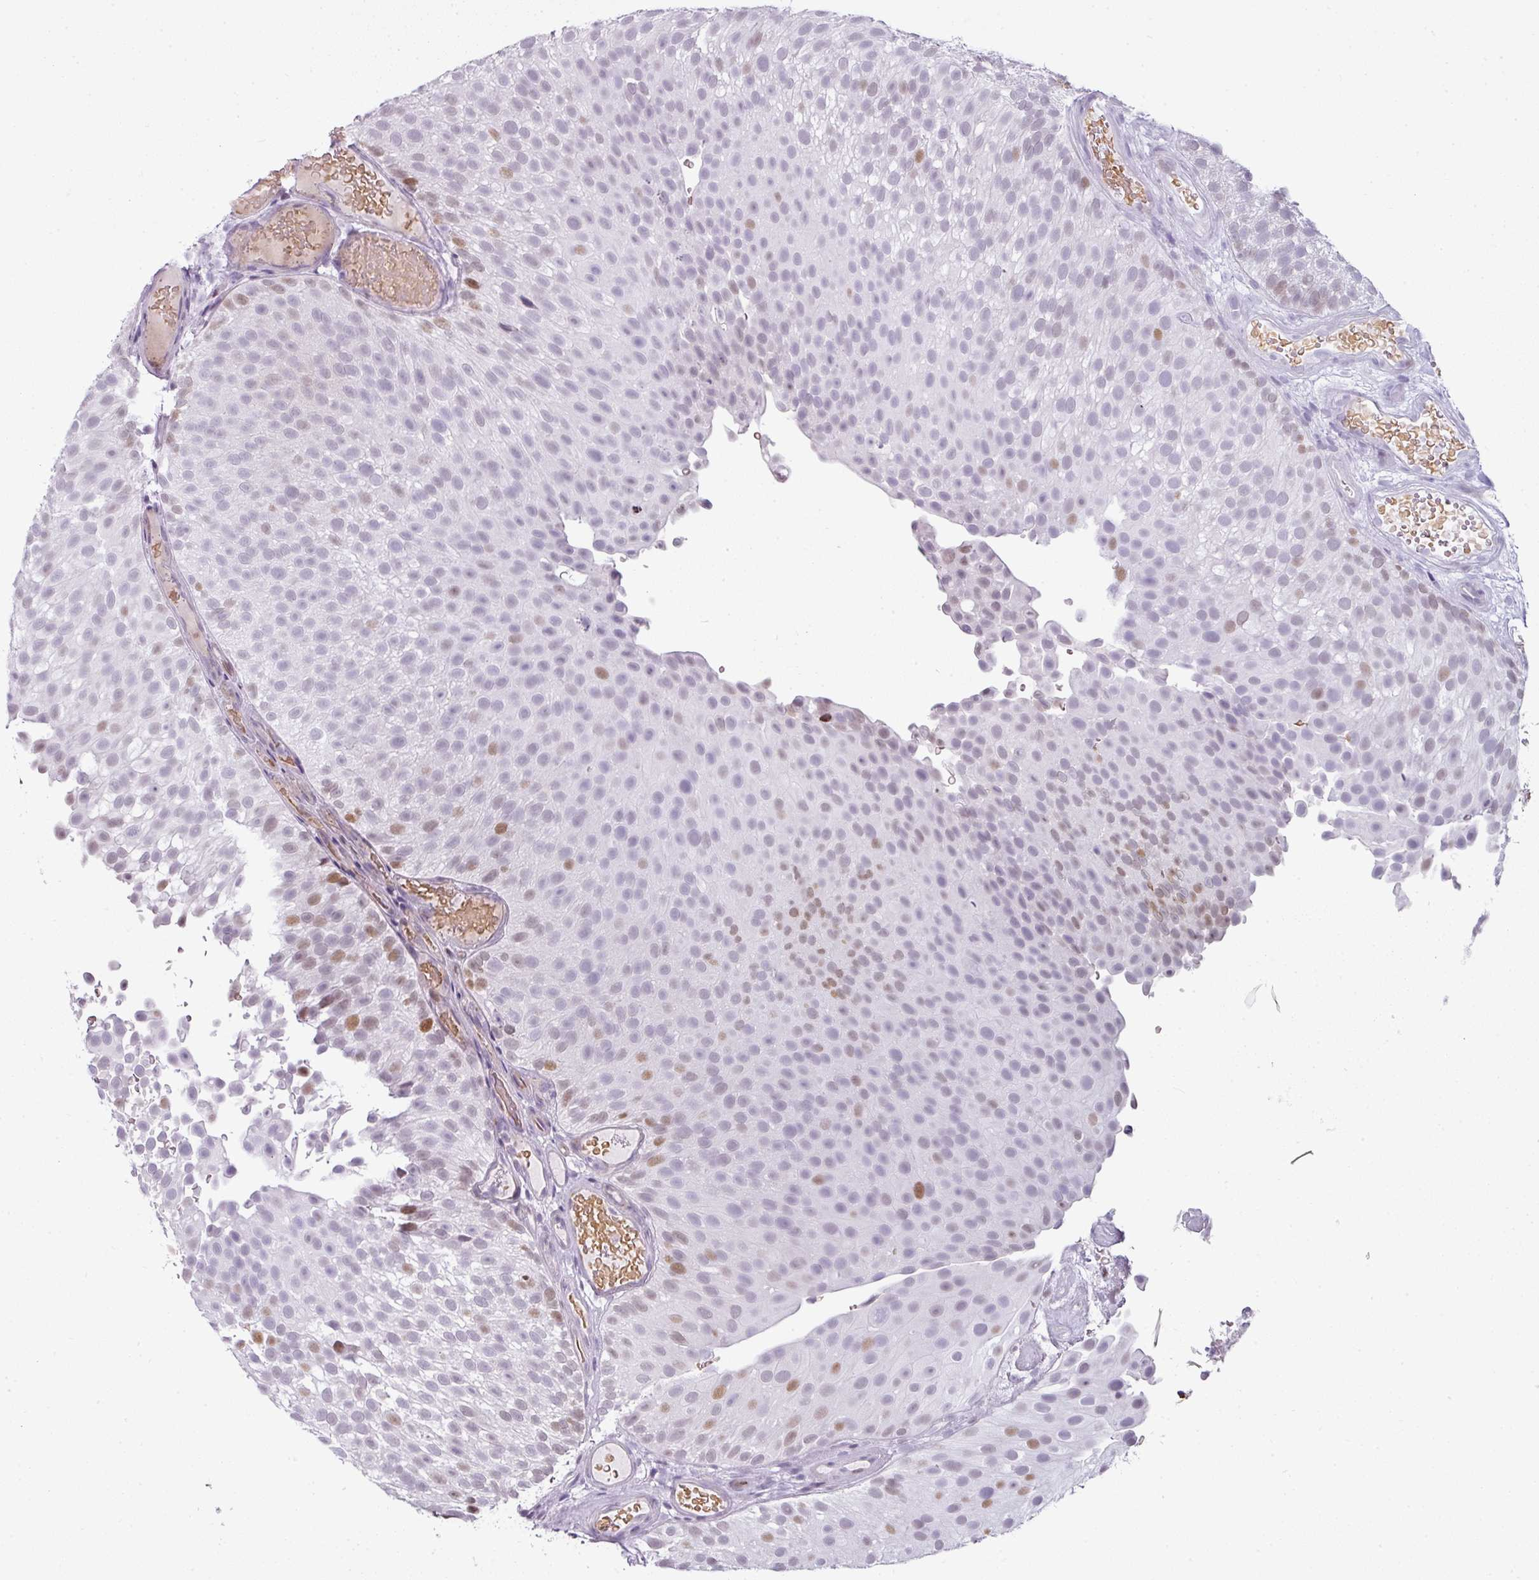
{"staining": {"intensity": "moderate", "quantity": "25%-75%", "location": "nuclear"}, "tissue": "urothelial cancer", "cell_type": "Tumor cells", "image_type": "cancer", "snomed": [{"axis": "morphology", "description": "Urothelial carcinoma, Low grade"}, {"axis": "topography", "description": "Urinary bladder"}], "caption": "The immunohistochemical stain highlights moderate nuclear expression in tumor cells of urothelial cancer tissue.", "gene": "SYT8", "patient": {"sex": "male", "age": 78}}